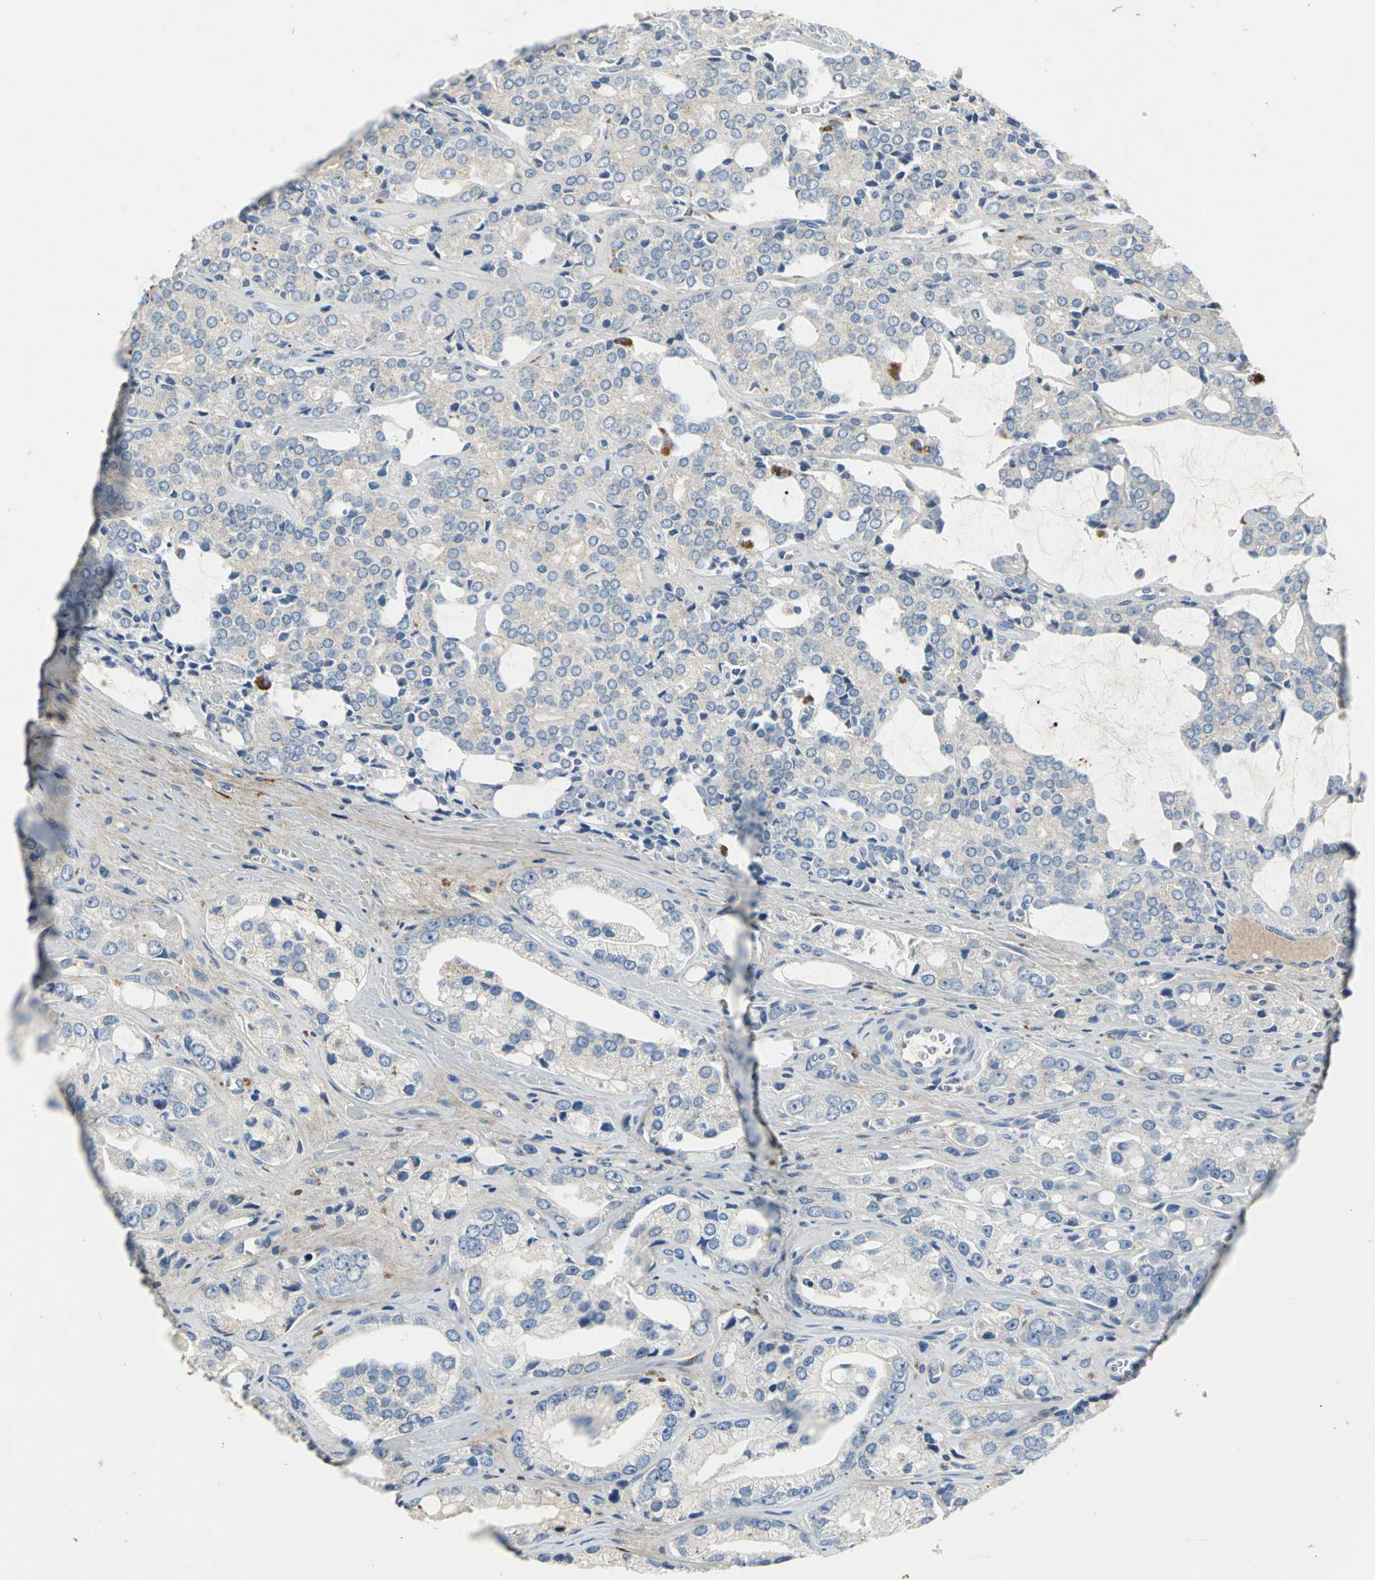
{"staining": {"intensity": "negative", "quantity": "none", "location": "none"}, "tissue": "prostate cancer", "cell_type": "Tumor cells", "image_type": "cancer", "snomed": [{"axis": "morphology", "description": "Adenocarcinoma, High grade"}, {"axis": "topography", "description": "Prostate"}], "caption": "Tumor cells are negative for protein expression in human prostate cancer (adenocarcinoma (high-grade)). (DAB immunohistochemistry, high magnification).", "gene": "EFNB3", "patient": {"sex": "male", "age": 67}}